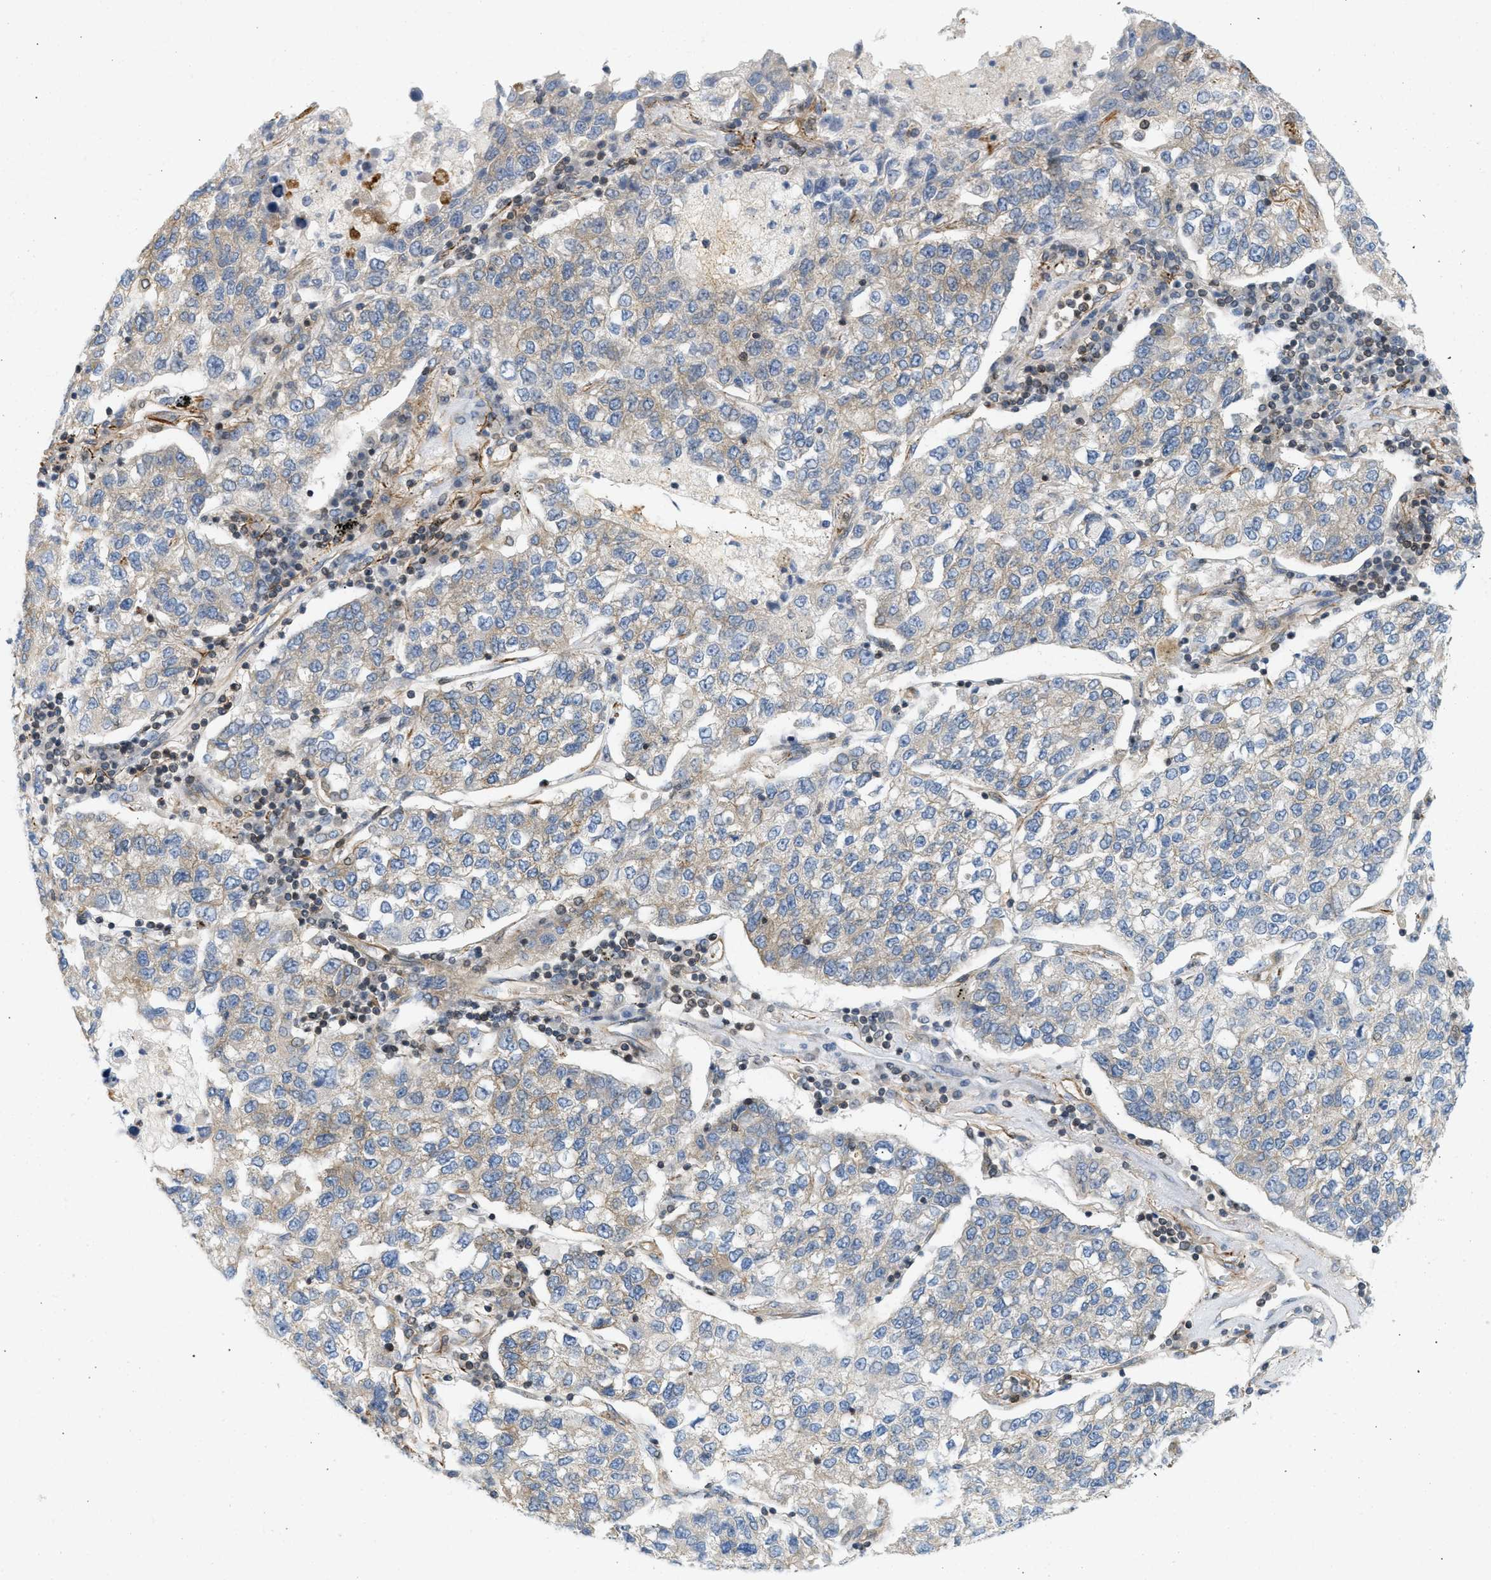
{"staining": {"intensity": "weak", "quantity": "25%-75%", "location": "cytoplasmic/membranous"}, "tissue": "lung cancer", "cell_type": "Tumor cells", "image_type": "cancer", "snomed": [{"axis": "morphology", "description": "Adenocarcinoma, NOS"}, {"axis": "topography", "description": "Lung"}], "caption": "Immunohistochemistry (IHC) histopathology image of neoplastic tissue: human lung adenocarcinoma stained using immunohistochemistry reveals low levels of weak protein expression localized specifically in the cytoplasmic/membranous of tumor cells, appearing as a cytoplasmic/membranous brown color.", "gene": "STRN", "patient": {"sex": "male", "age": 49}}